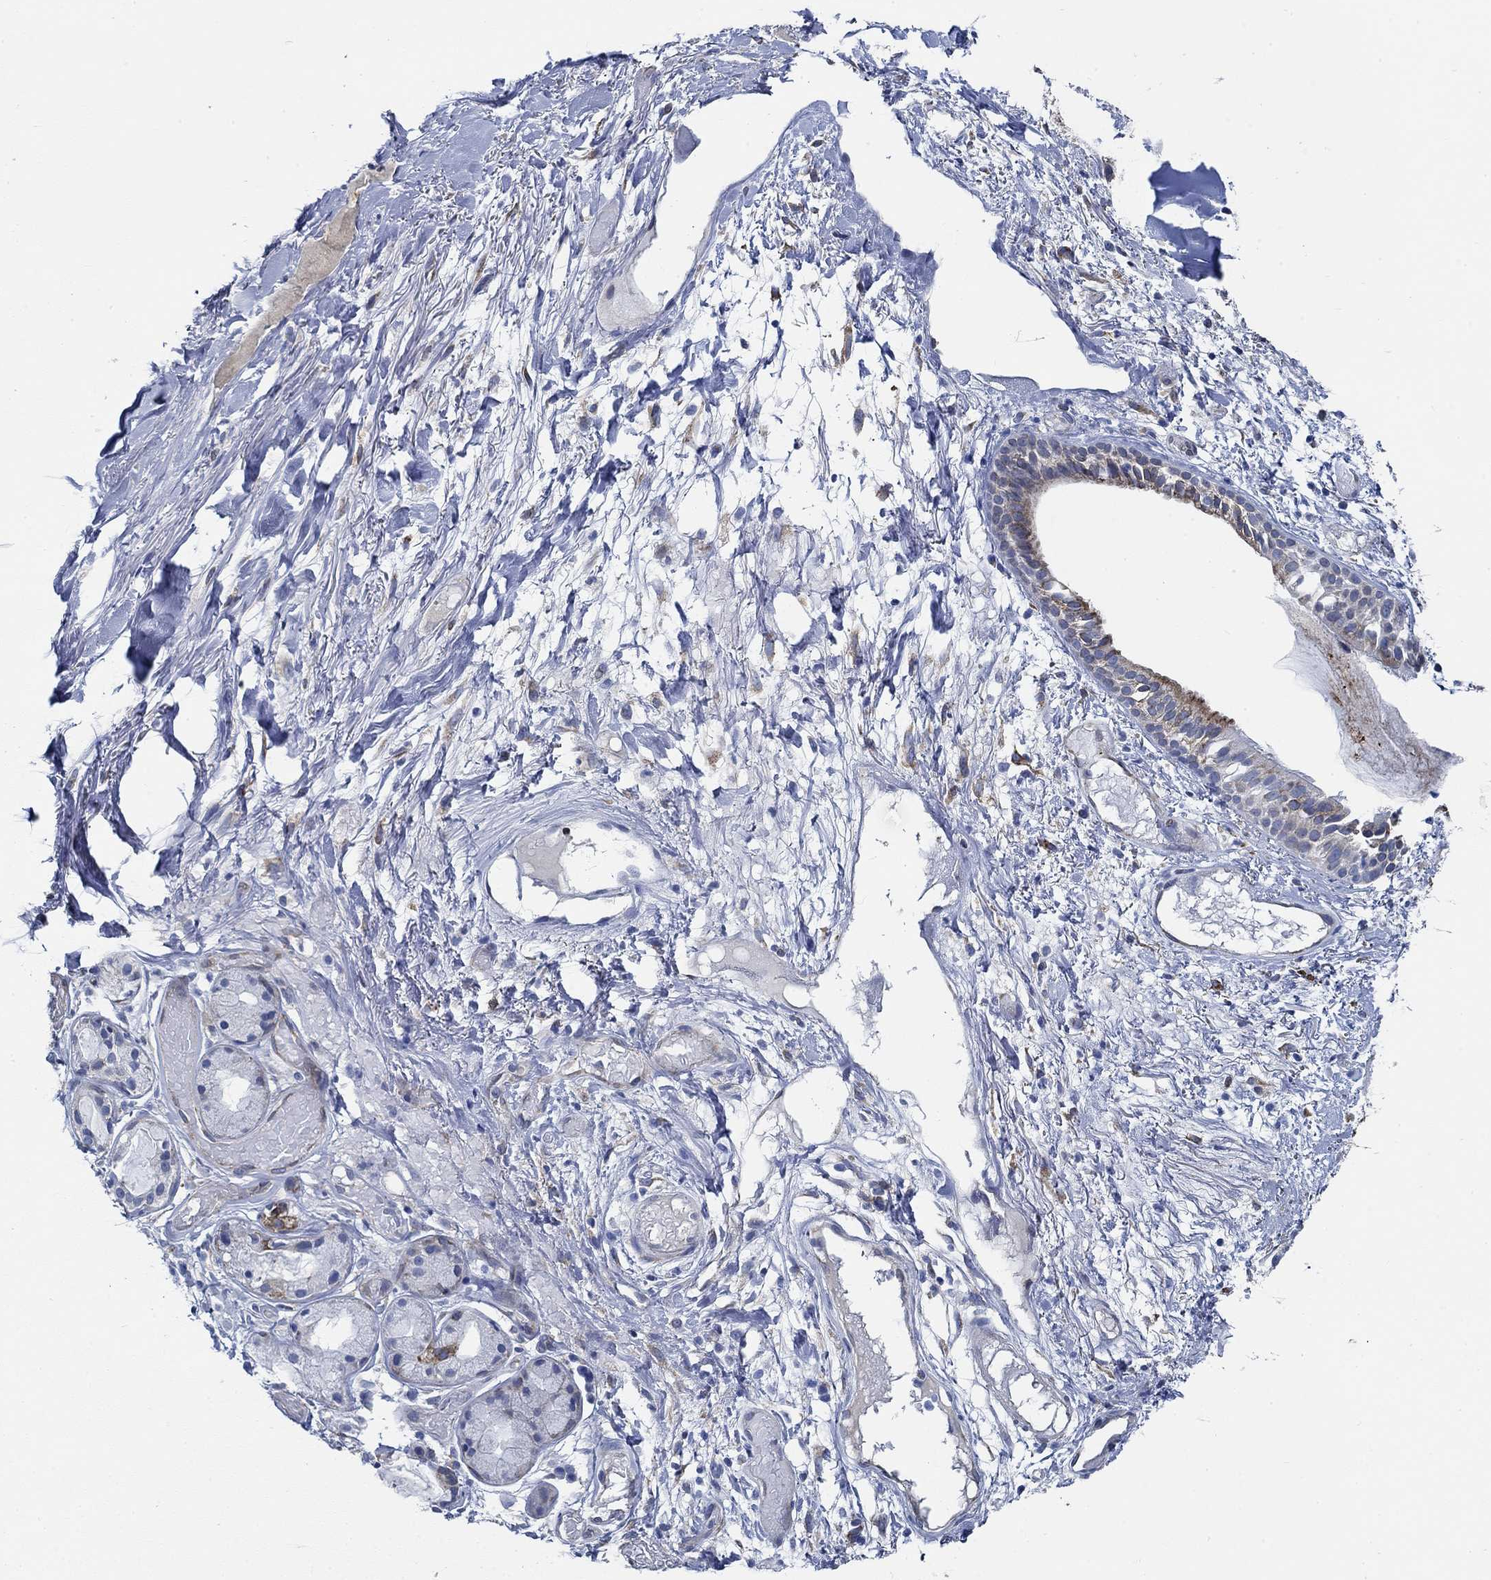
{"staining": {"intensity": "negative", "quantity": "none", "location": "none"}, "tissue": "adipose tissue", "cell_type": "Adipocytes", "image_type": "normal", "snomed": [{"axis": "morphology", "description": "Normal tissue, NOS"}, {"axis": "topography", "description": "Cartilage tissue"}], "caption": "IHC of benign human adipose tissue reveals no staining in adipocytes. The staining was performed using DAB to visualize the protein expression in brown, while the nuclei were stained in blue with hematoxylin (Magnification: 20x).", "gene": "HECW2", "patient": {"sex": "male", "age": 62}}